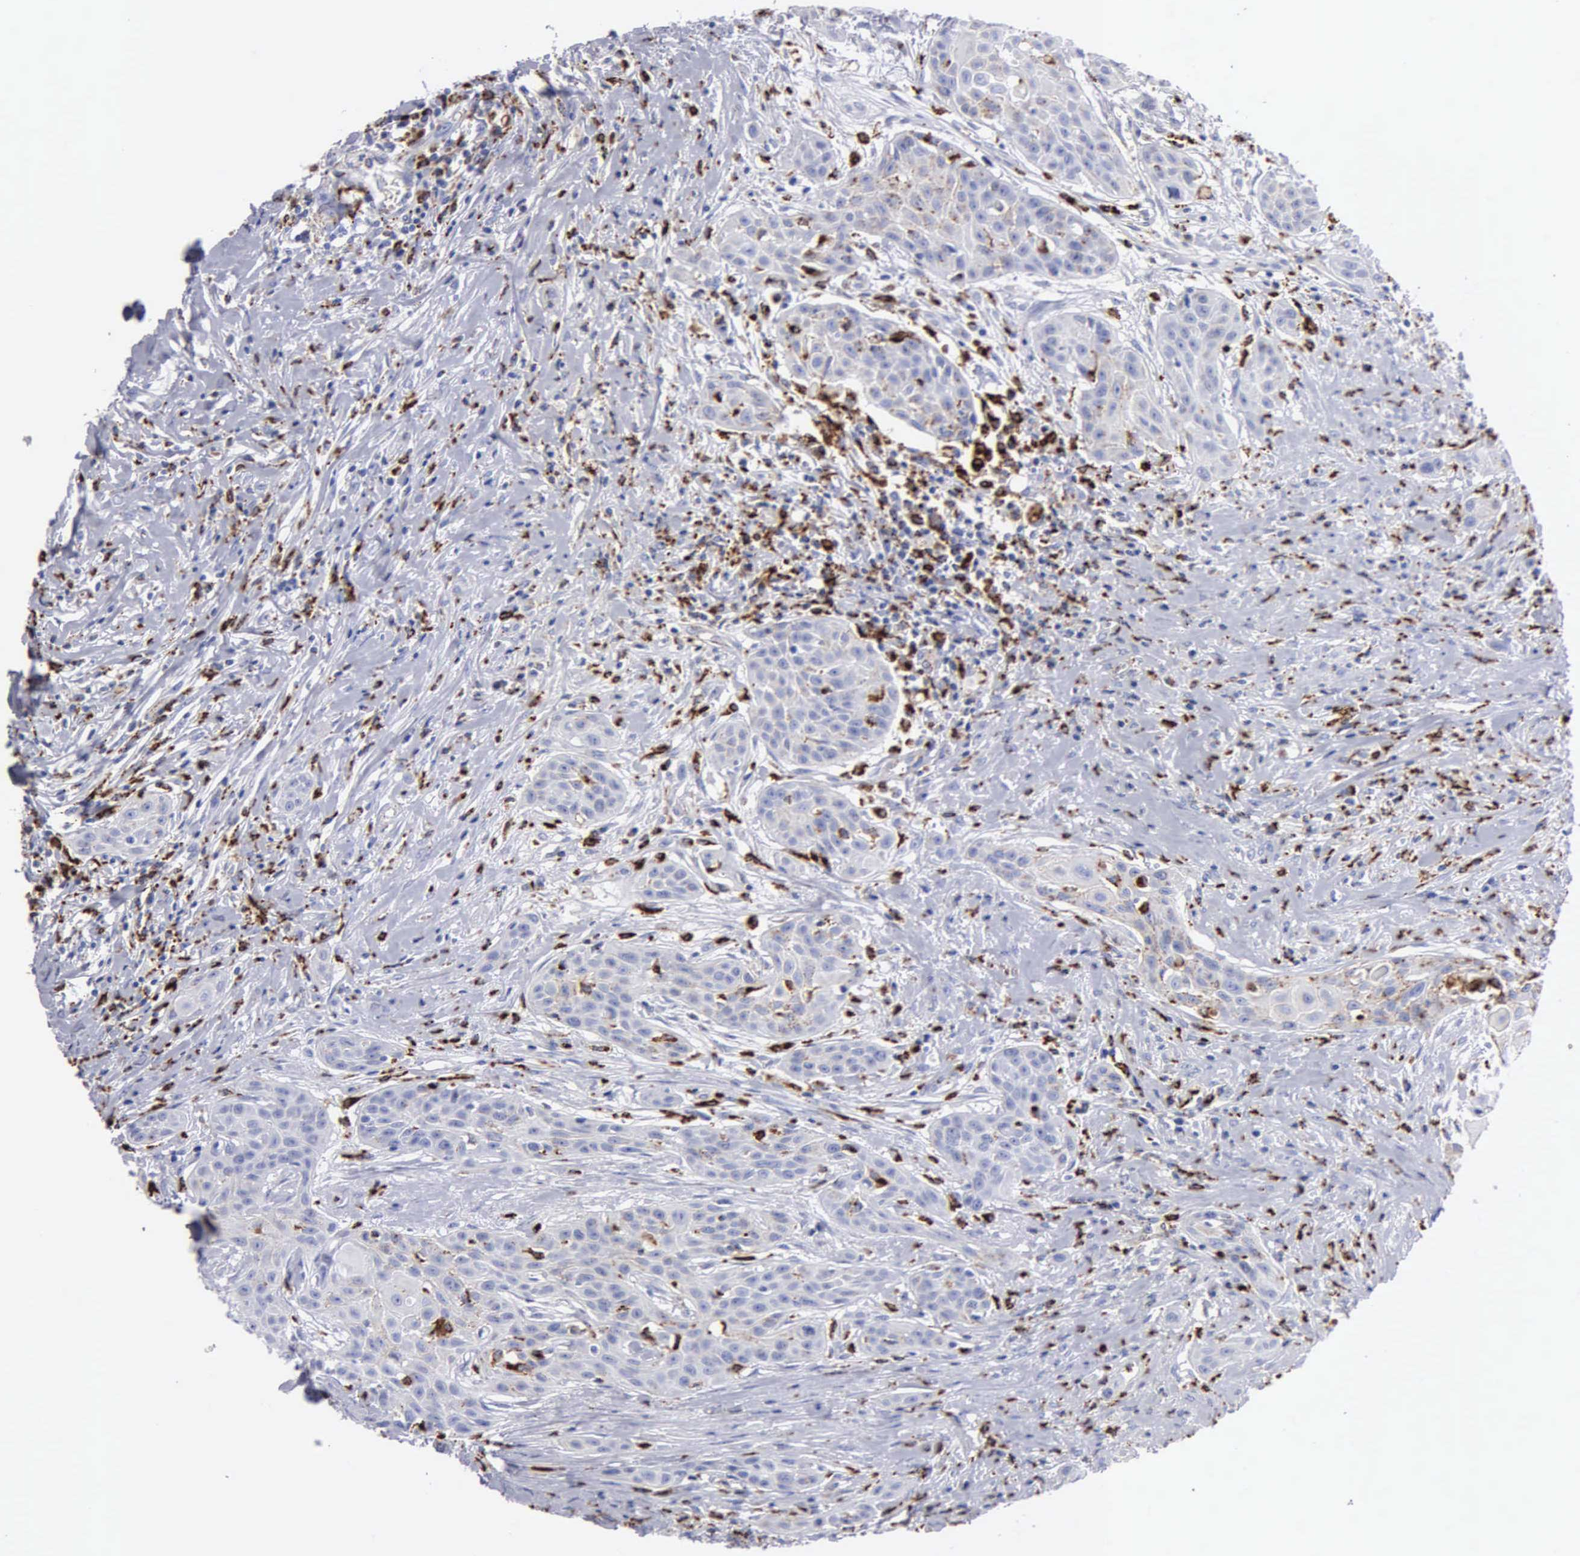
{"staining": {"intensity": "moderate", "quantity": "25%-75%", "location": "cytoplasmic/membranous"}, "tissue": "head and neck cancer", "cell_type": "Tumor cells", "image_type": "cancer", "snomed": [{"axis": "morphology", "description": "Squamous cell carcinoma, NOS"}, {"axis": "morphology", "description": "Squamous cell carcinoma, metastatic, NOS"}, {"axis": "topography", "description": "Lymph node"}, {"axis": "topography", "description": "Salivary gland"}, {"axis": "topography", "description": "Head-Neck"}], "caption": "Immunohistochemical staining of human metastatic squamous cell carcinoma (head and neck) reveals medium levels of moderate cytoplasmic/membranous expression in about 25%-75% of tumor cells.", "gene": "CTSH", "patient": {"sex": "female", "age": 74}}